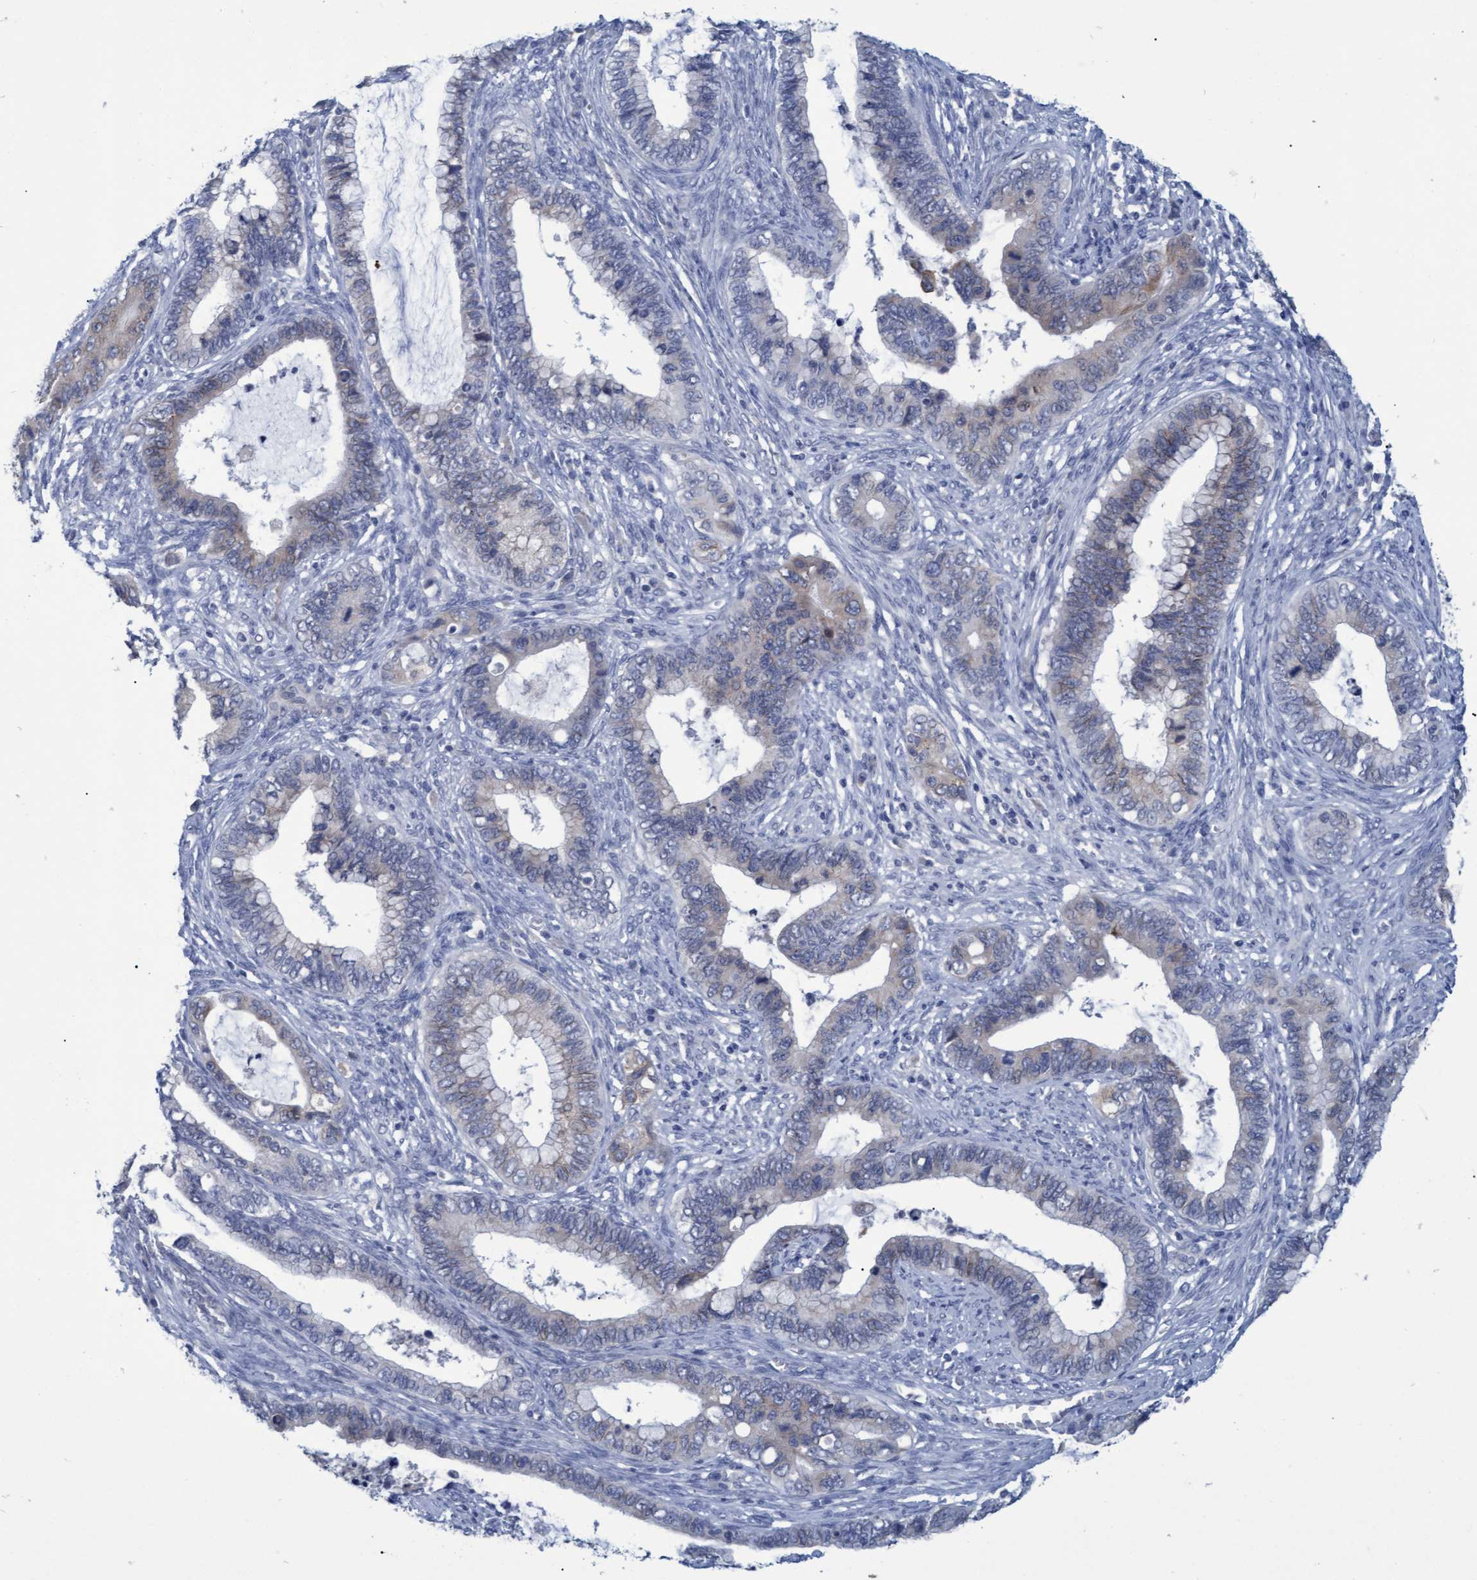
{"staining": {"intensity": "negative", "quantity": "none", "location": "none"}, "tissue": "cervical cancer", "cell_type": "Tumor cells", "image_type": "cancer", "snomed": [{"axis": "morphology", "description": "Adenocarcinoma, NOS"}, {"axis": "topography", "description": "Cervix"}], "caption": "Tumor cells show no significant protein staining in cervical cancer (adenocarcinoma). Brightfield microscopy of IHC stained with DAB (brown) and hematoxylin (blue), captured at high magnification.", "gene": "SSTR3", "patient": {"sex": "female", "age": 44}}